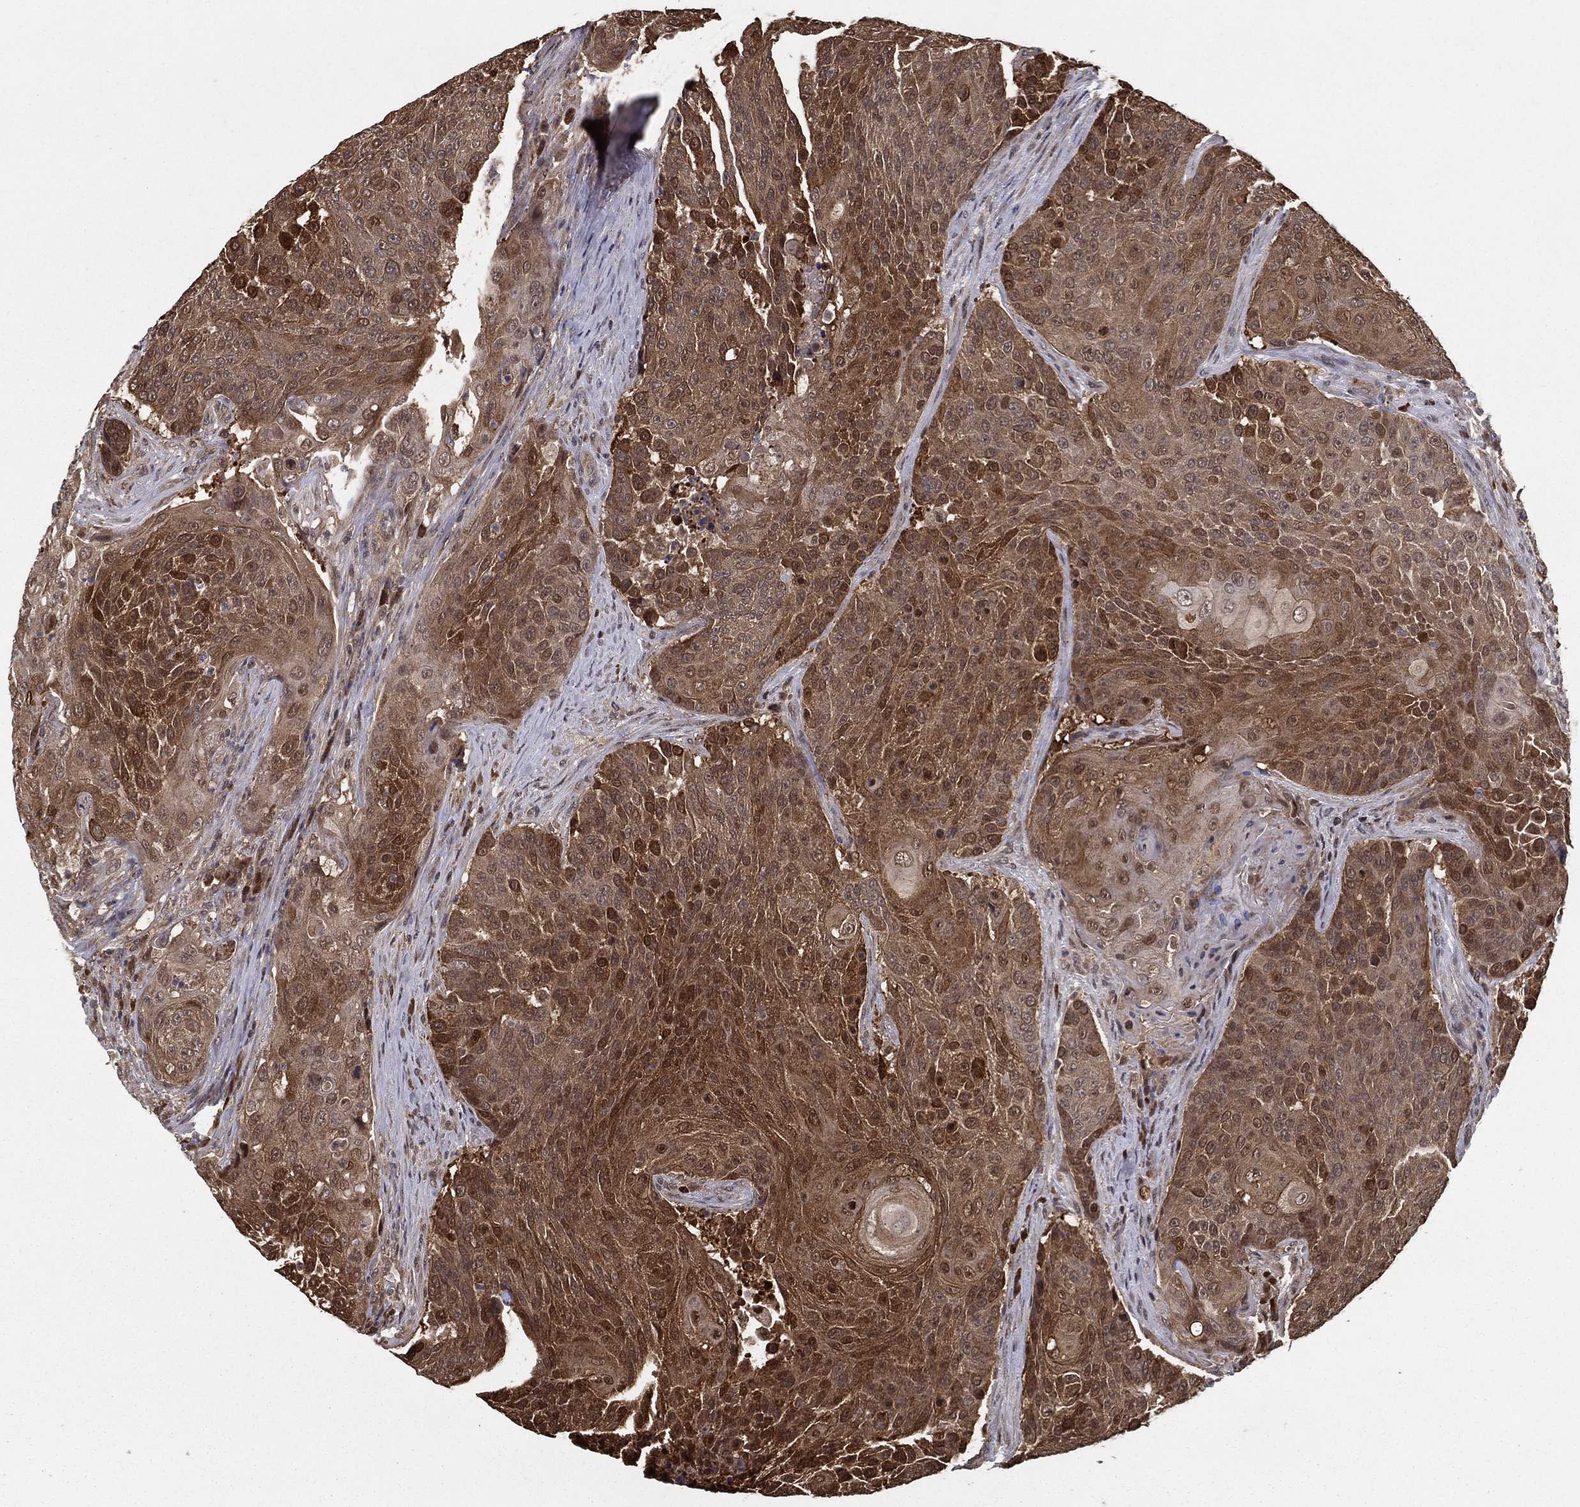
{"staining": {"intensity": "moderate", "quantity": "25%-75%", "location": "cytoplasmic/membranous"}, "tissue": "urothelial cancer", "cell_type": "Tumor cells", "image_type": "cancer", "snomed": [{"axis": "morphology", "description": "Urothelial carcinoma, High grade"}, {"axis": "topography", "description": "Urinary bladder"}], "caption": "Immunohistochemical staining of human urothelial cancer shows medium levels of moderate cytoplasmic/membranous protein positivity in approximately 25%-75% of tumor cells. Ihc stains the protein in brown and the nuclei are stained blue.", "gene": "SLC6A6", "patient": {"sex": "female", "age": 63}}